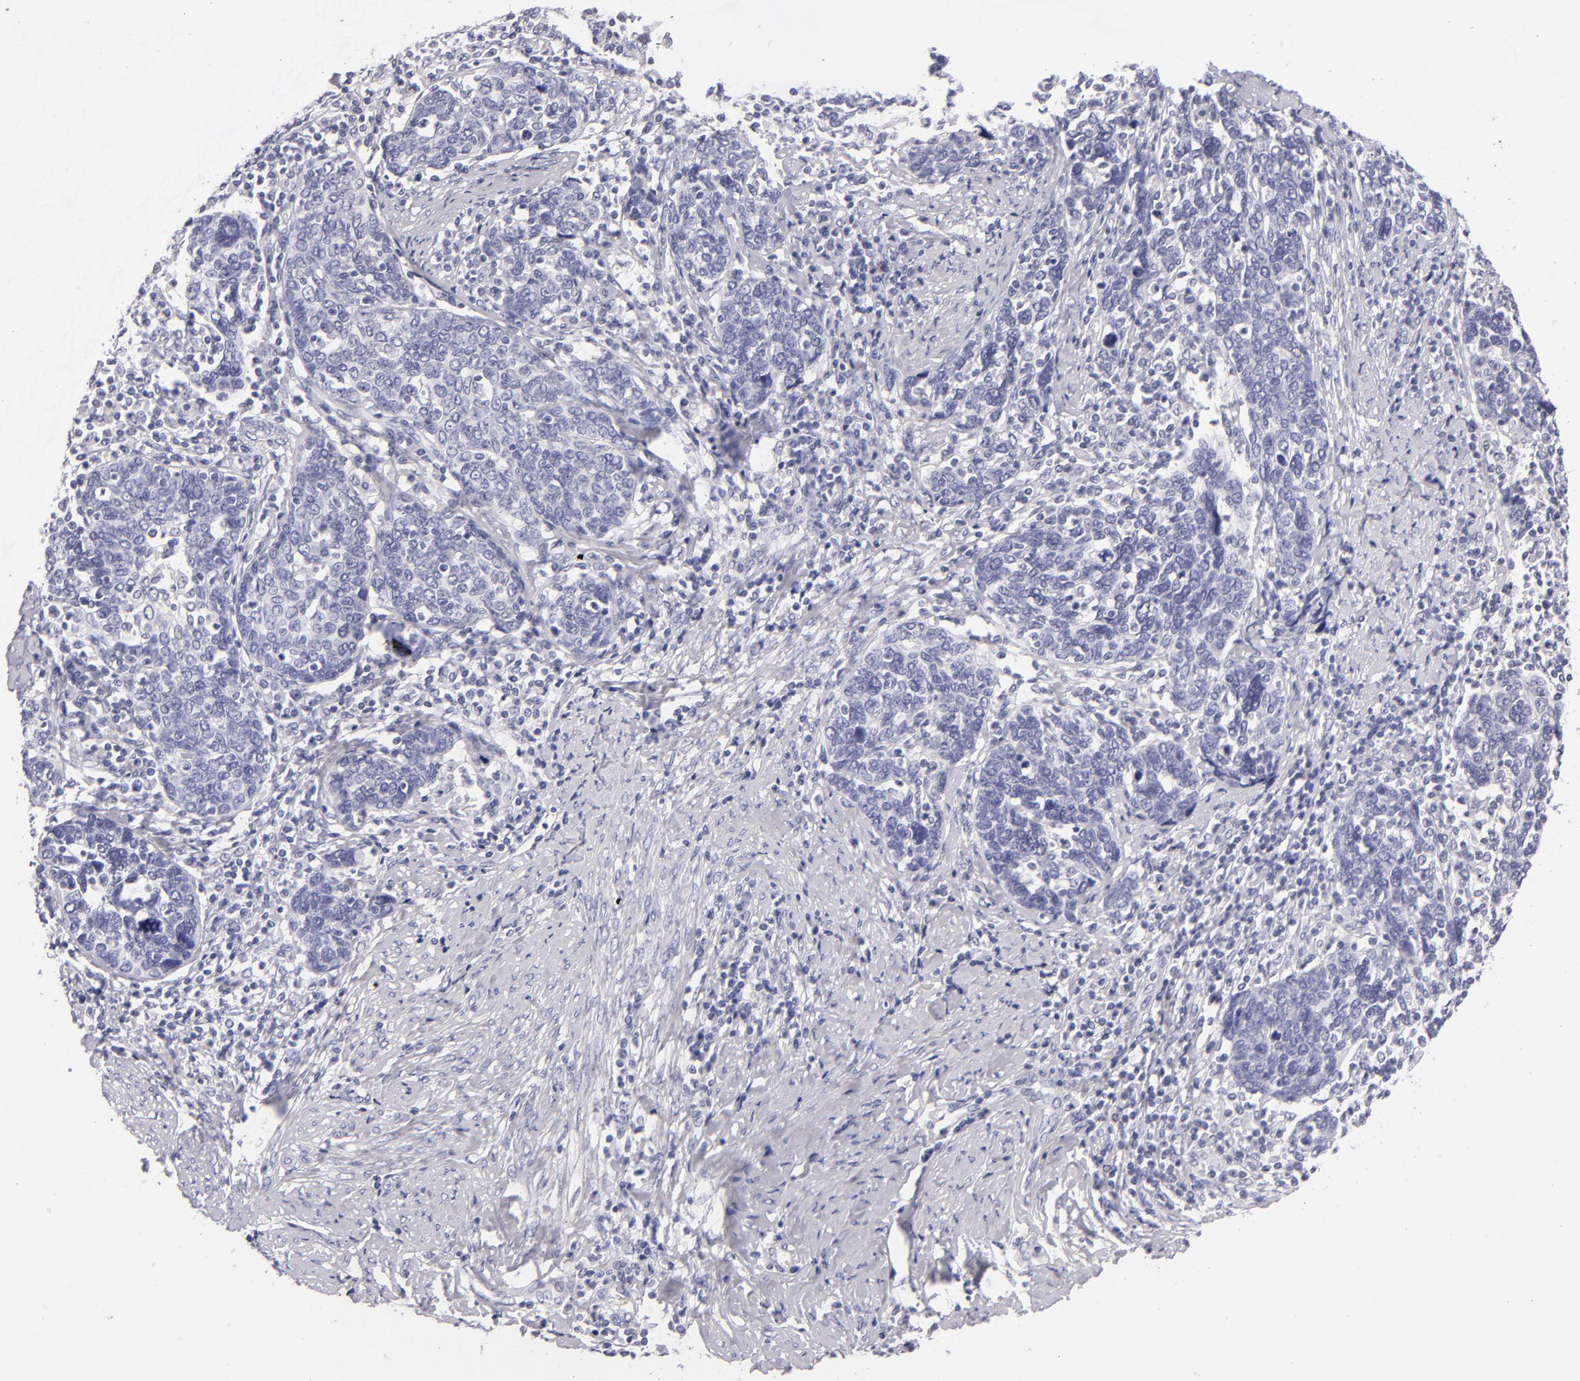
{"staining": {"intensity": "negative", "quantity": "none", "location": "none"}, "tissue": "cervical cancer", "cell_type": "Tumor cells", "image_type": "cancer", "snomed": [{"axis": "morphology", "description": "Squamous cell carcinoma, NOS"}, {"axis": "topography", "description": "Cervix"}], "caption": "Immunohistochemical staining of cervical squamous cell carcinoma shows no significant staining in tumor cells. (Immunohistochemistry, brightfield microscopy, high magnification).", "gene": "VIL1", "patient": {"sex": "female", "age": 41}}